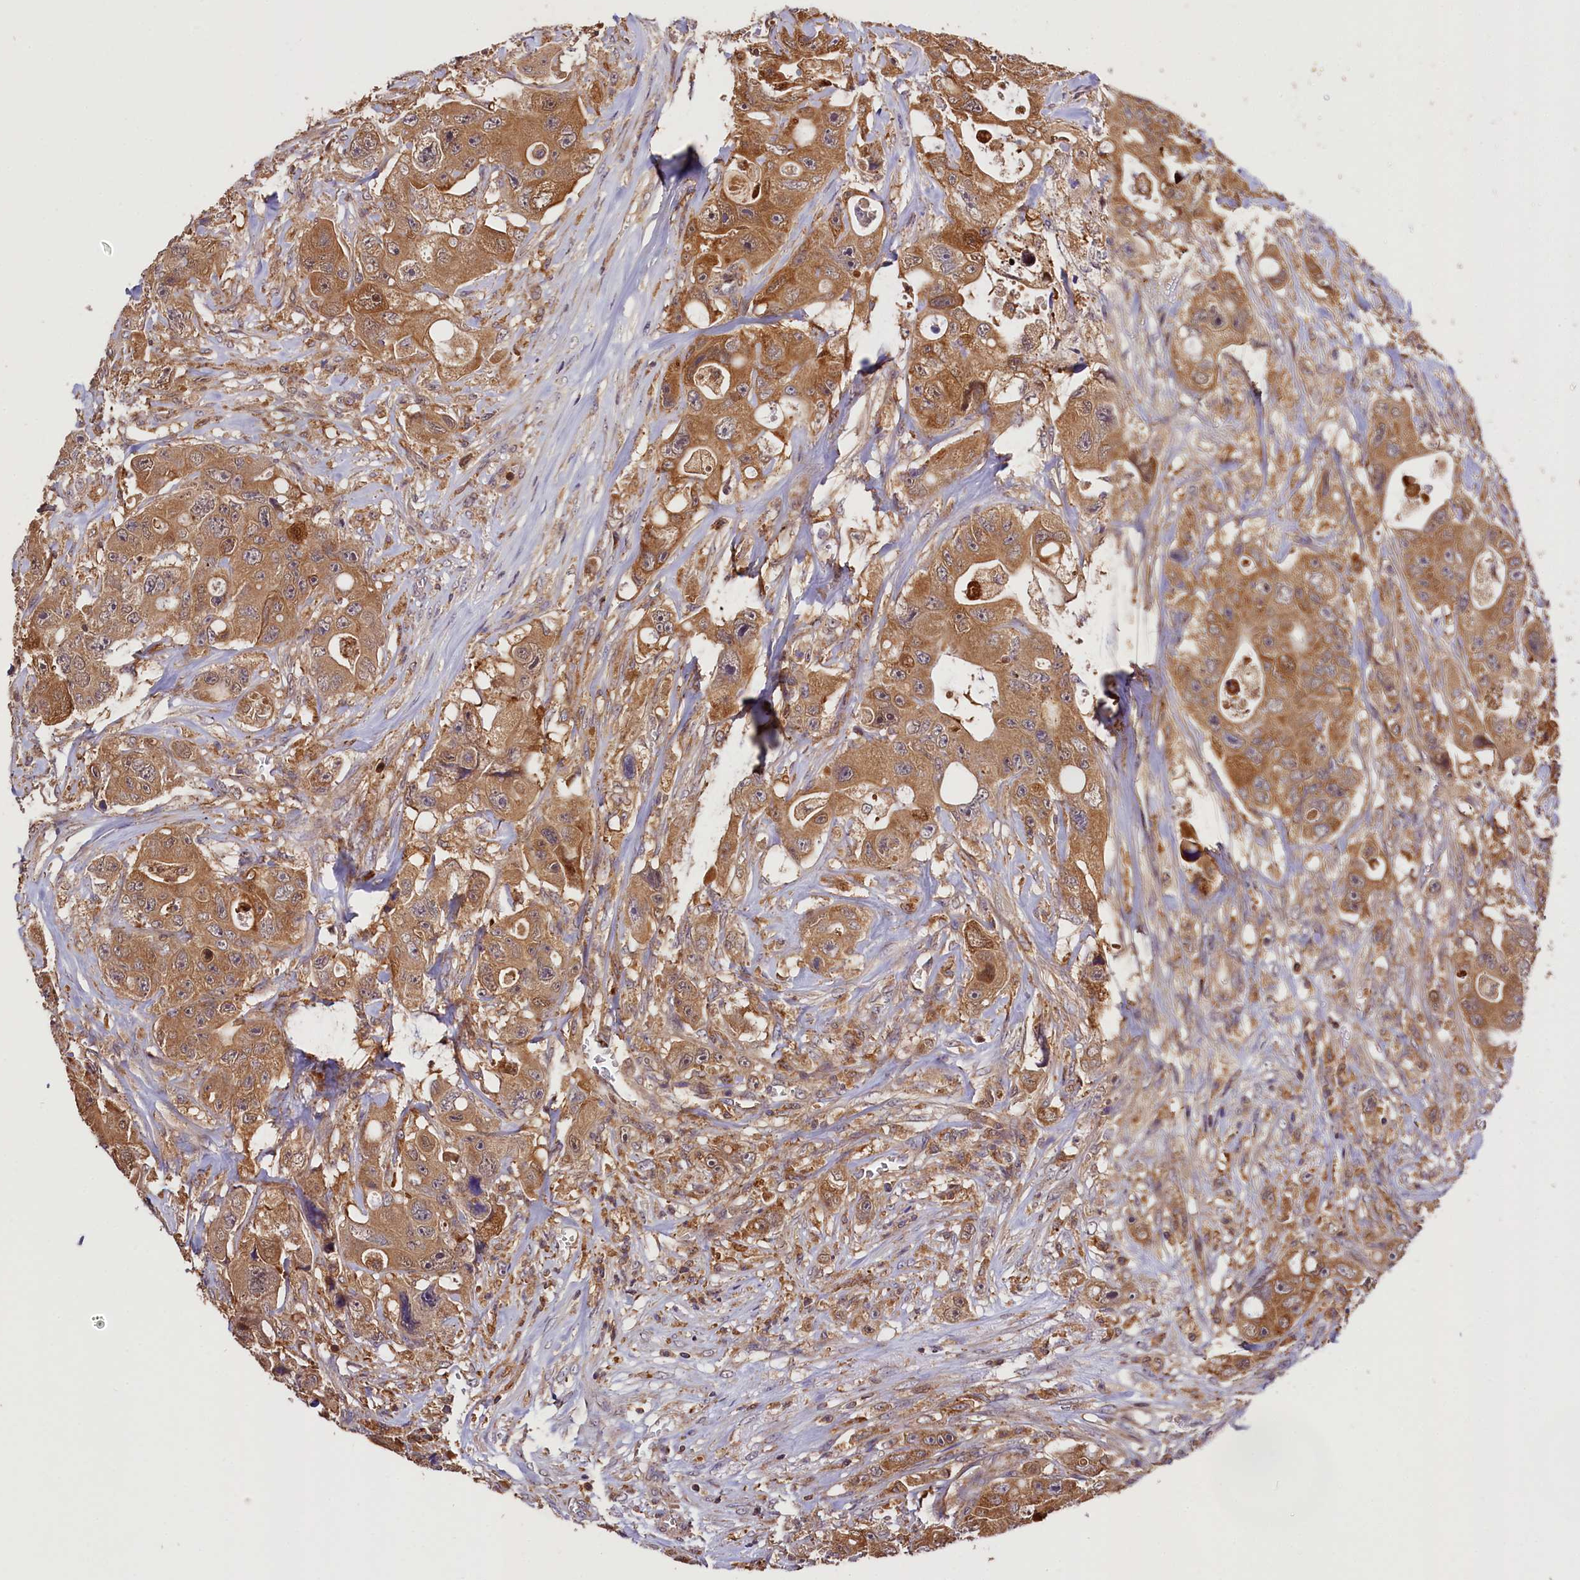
{"staining": {"intensity": "moderate", "quantity": ">75%", "location": "cytoplasmic/membranous"}, "tissue": "colorectal cancer", "cell_type": "Tumor cells", "image_type": "cancer", "snomed": [{"axis": "morphology", "description": "Adenocarcinoma, NOS"}, {"axis": "topography", "description": "Colon"}], "caption": "Immunohistochemical staining of human adenocarcinoma (colorectal) demonstrates medium levels of moderate cytoplasmic/membranous protein positivity in about >75% of tumor cells.", "gene": "KPTN", "patient": {"sex": "female", "age": 46}}